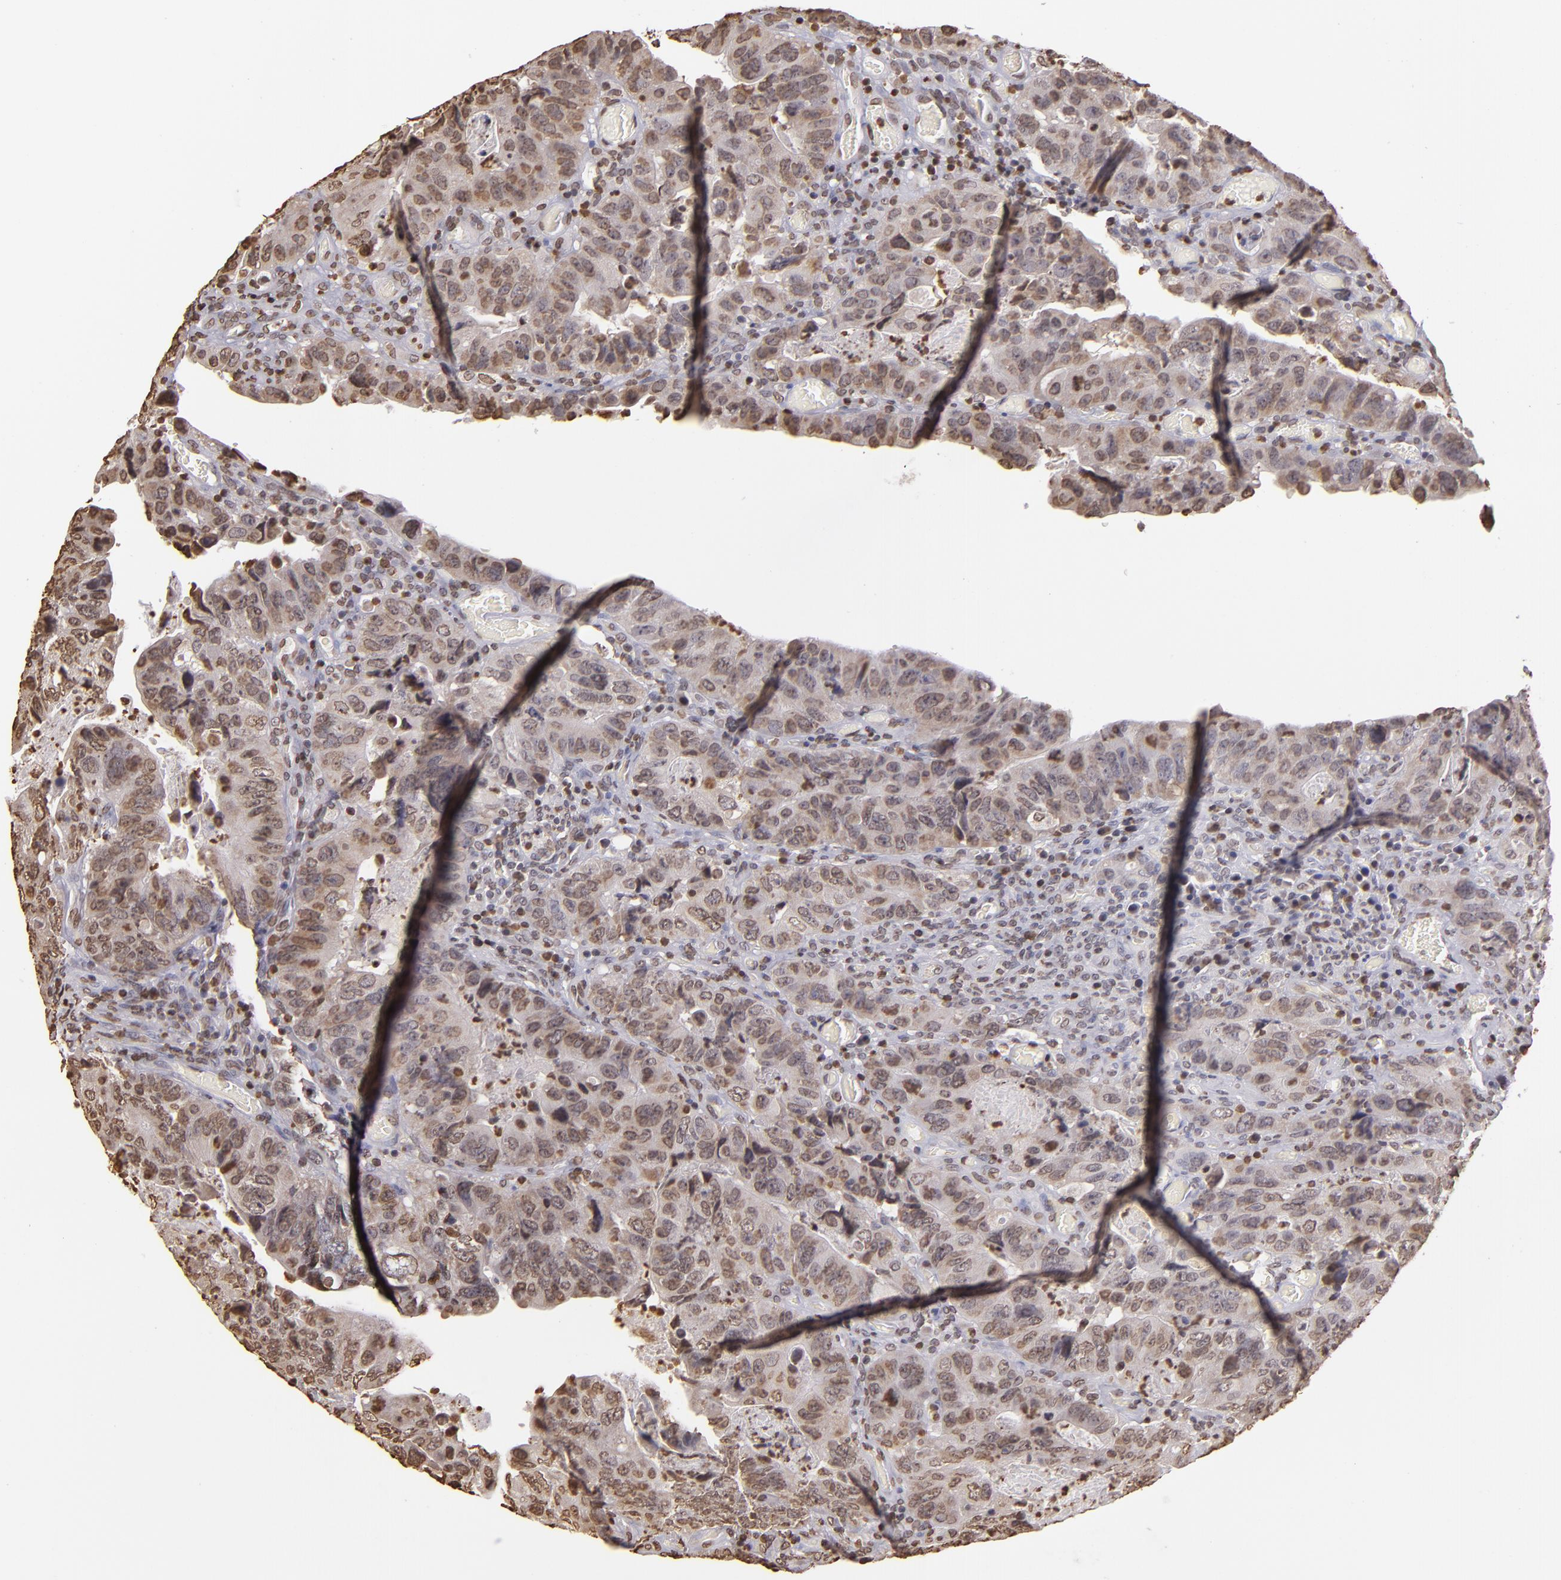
{"staining": {"intensity": "weak", "quantity": "25%-75%", "location": "nuclear"}, "tissue": "colorectal cancer", "cell_type": "Tumor cells", "image_type": "cancer", "snomed": [{"axis": "morphology", "description": "Adenocarcinoma, NOS"}, {"axis": "topography", "description": "Rectum"}], "caption": "There is low levels of weak nuclear staining in tumor cells of adenocarcinoma (colorectal), as demonstrated by immunohistochemical staining (brown color).", "gene": "LBX1", "patient": {"sex": "female", "age": 82}}